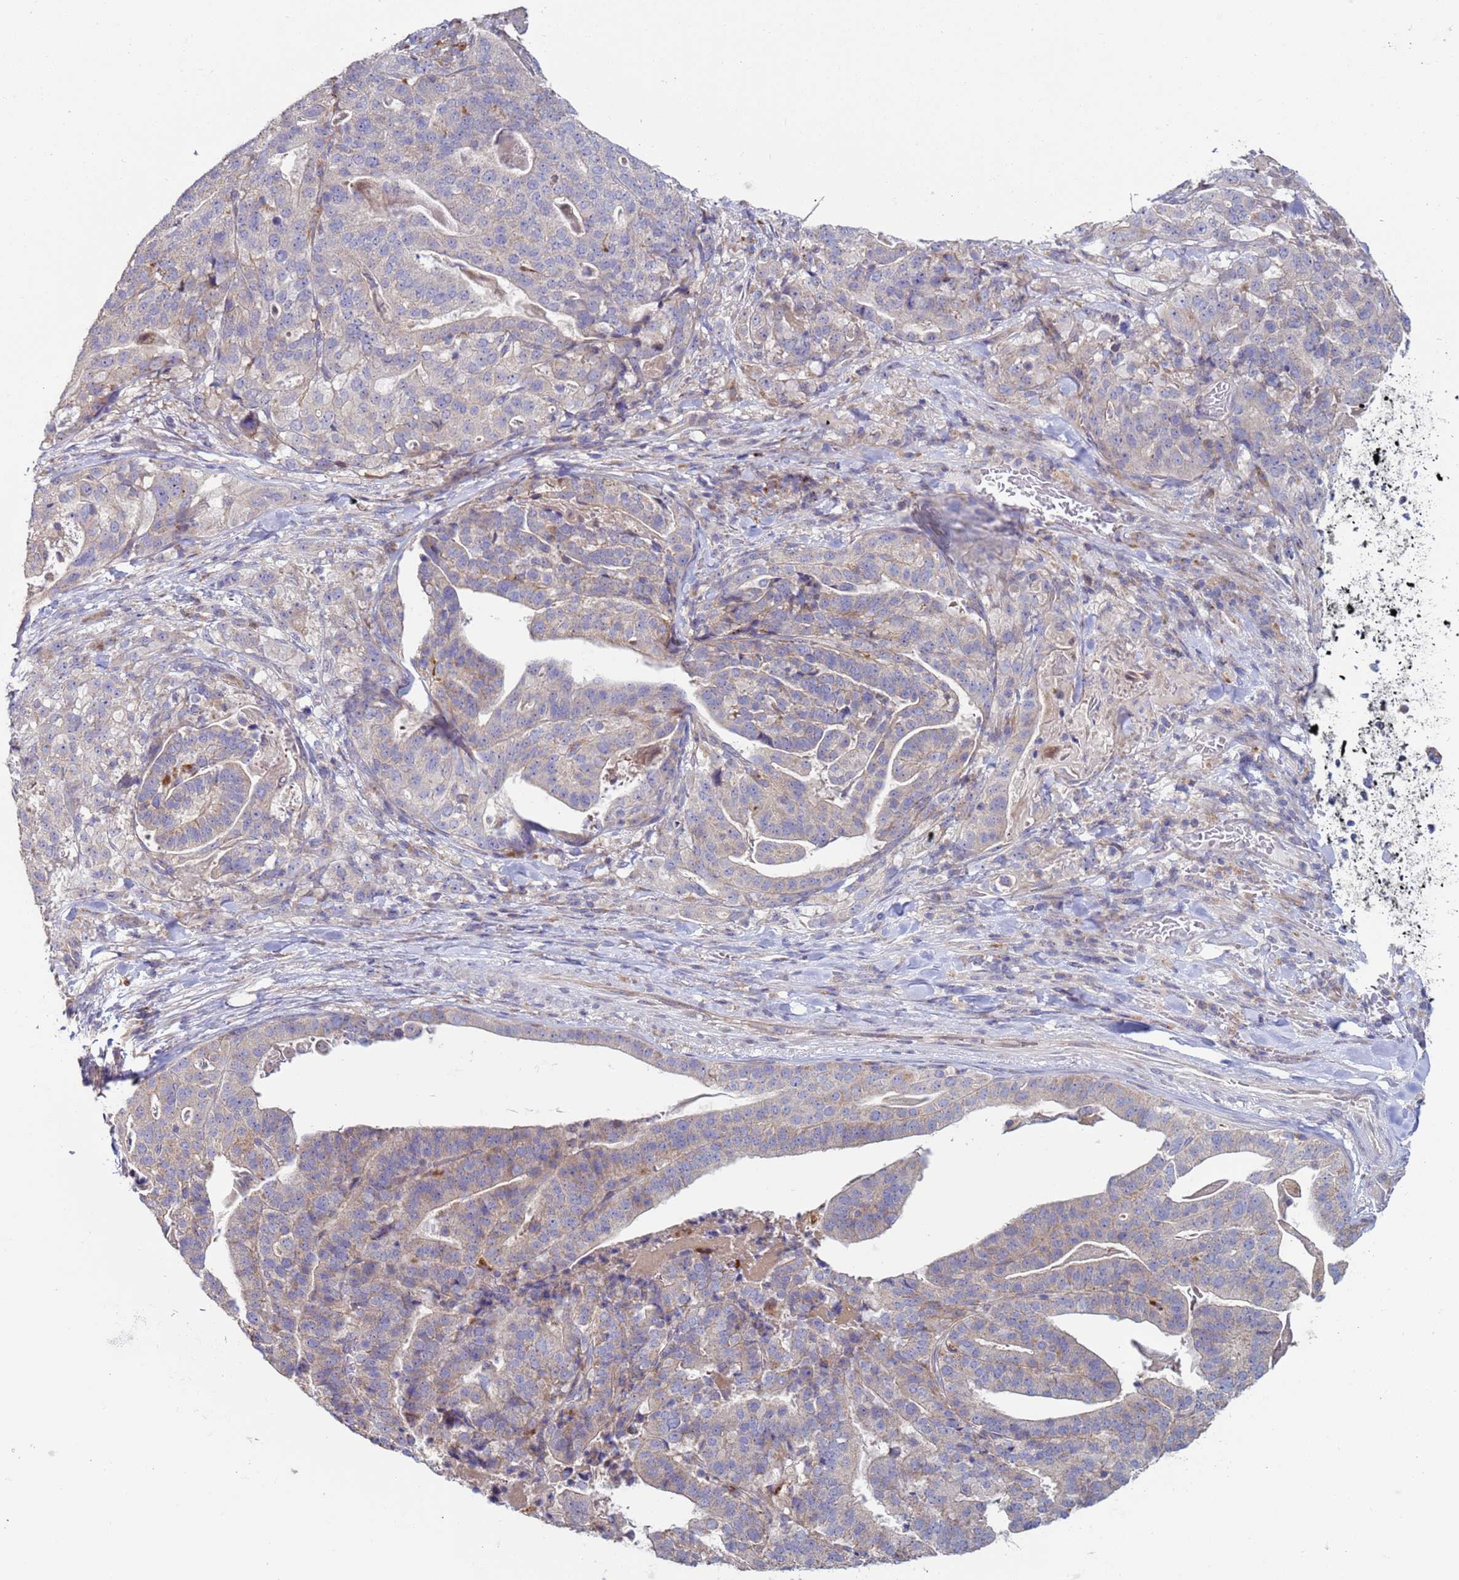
{"staining": {"intensity": "weak", "quantity": "<25%", "location": "cytoplasmic/membranous"}, "tissue": "stomach cancer", "cell_type": "Tumor cells", "image_type": "cancer", "snomed": [{"axis": "morphology", "description": "Adenocarcinoma, NOS"}, {"axis": "topography", "description": "Stomach"}], "caption": "Tumor cells show no significant expression in stomach cancer.", "gene": "DIP2B", "patient": {"sex": "male", "age": 48}}